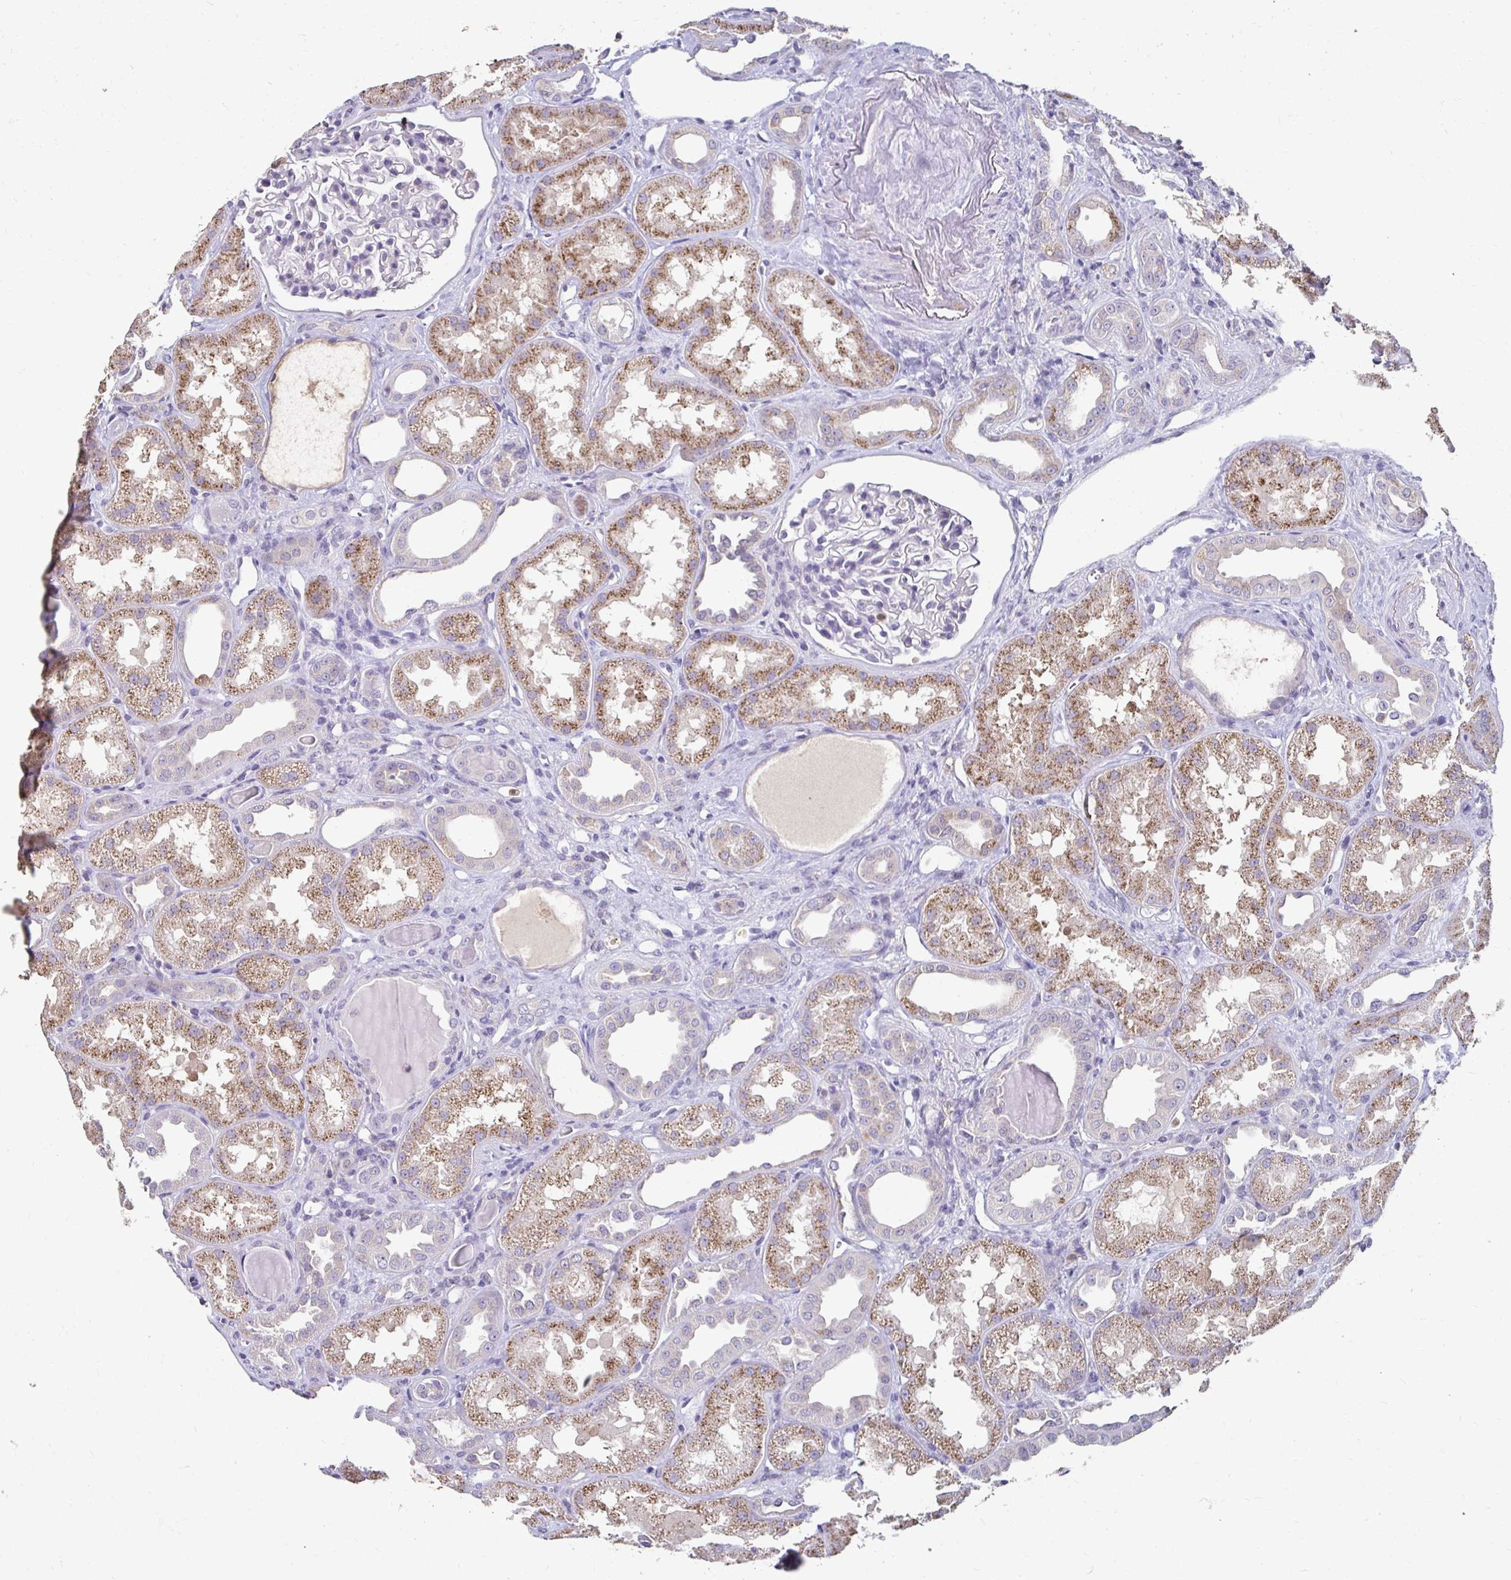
{"staining": {"intensity": "negative", "quantity": "none", "location": "none"}, "tissue": "kidney", "cell_type": "Cells in glomeruli", "image_type": "normal", "snomed": [{"axis": "morphology", "description": "Normal tissue, NOS"}, {"axis": "topography", "description": "Kidney"}], "caption": "Histopathology image shows no significant protein positivity in cells in glomeruli of benign kidney. The staining was performed using DAB (3,3'-diaminobenzidine) to visualize the protein expression in brown, while the nuclei were stained in blue with hematoxylin (Magnification: 20x).", "gene": "GK2", "patient": {"sex": "male", "age": 61}}